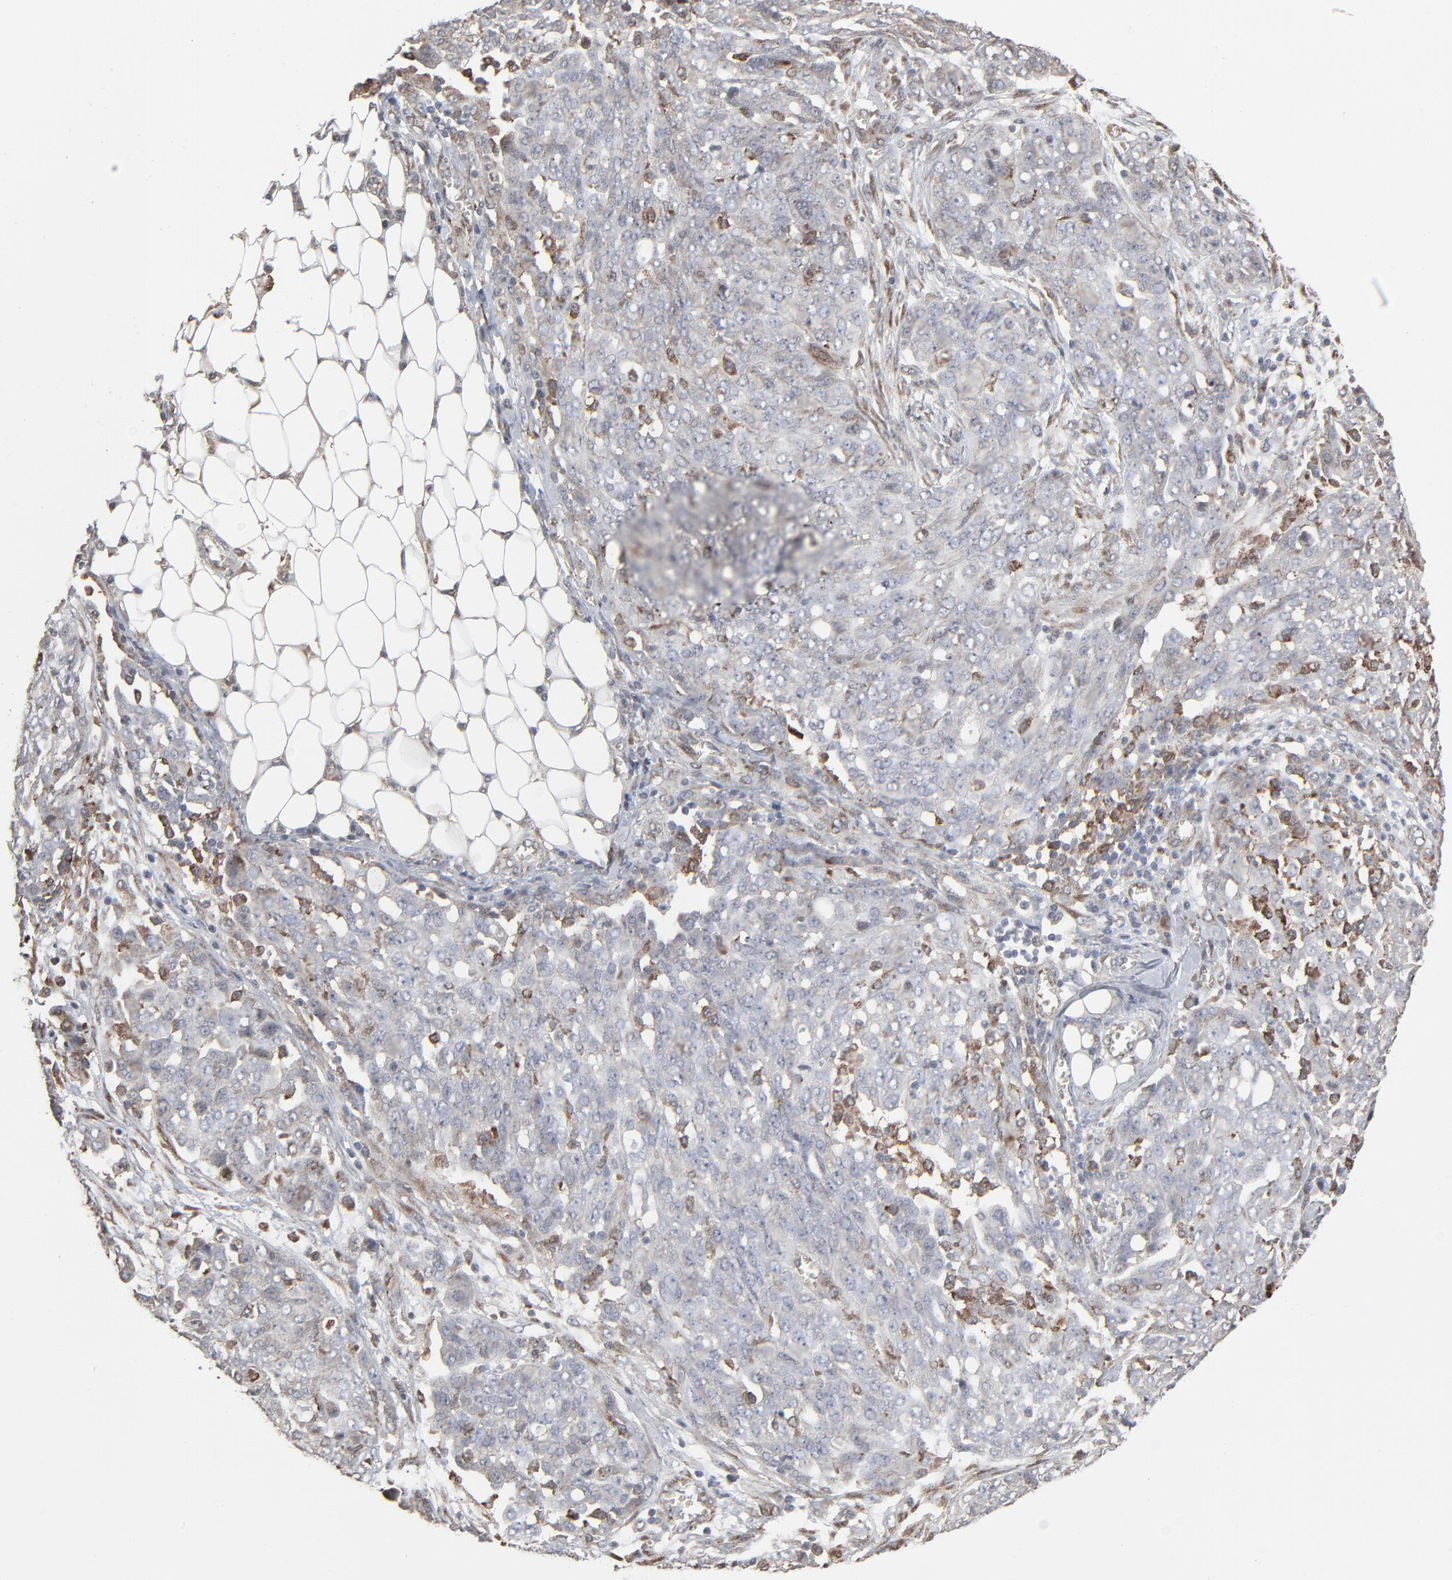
{"staining": {"intensity": "moderate", "quantity": "<25%", "location": "cytoplasmic/membranous"}, "tissue": "ovarian cancer", "cell_type": "Tumor cells", "image_type": "cancer", "snomed": [{"axis": "morphology", "description": "Cystadenocarcinoma, serous, NOS"}, {"axis": "topography", "description": "Soft tissue"}, {"axis": "topography", "description": "Ovary"}], "caption": "Immunohistochemistry (DAB) staining of ovarian cancer shows moderate cytoplasmic/membranous protein positivity in approximately <25% of tumor cells. (DAB IHC, brown staining for protein, blue staining for nuclei).", "gene": "CTNND1", "patient": {"sex": "female", "age": 57}}